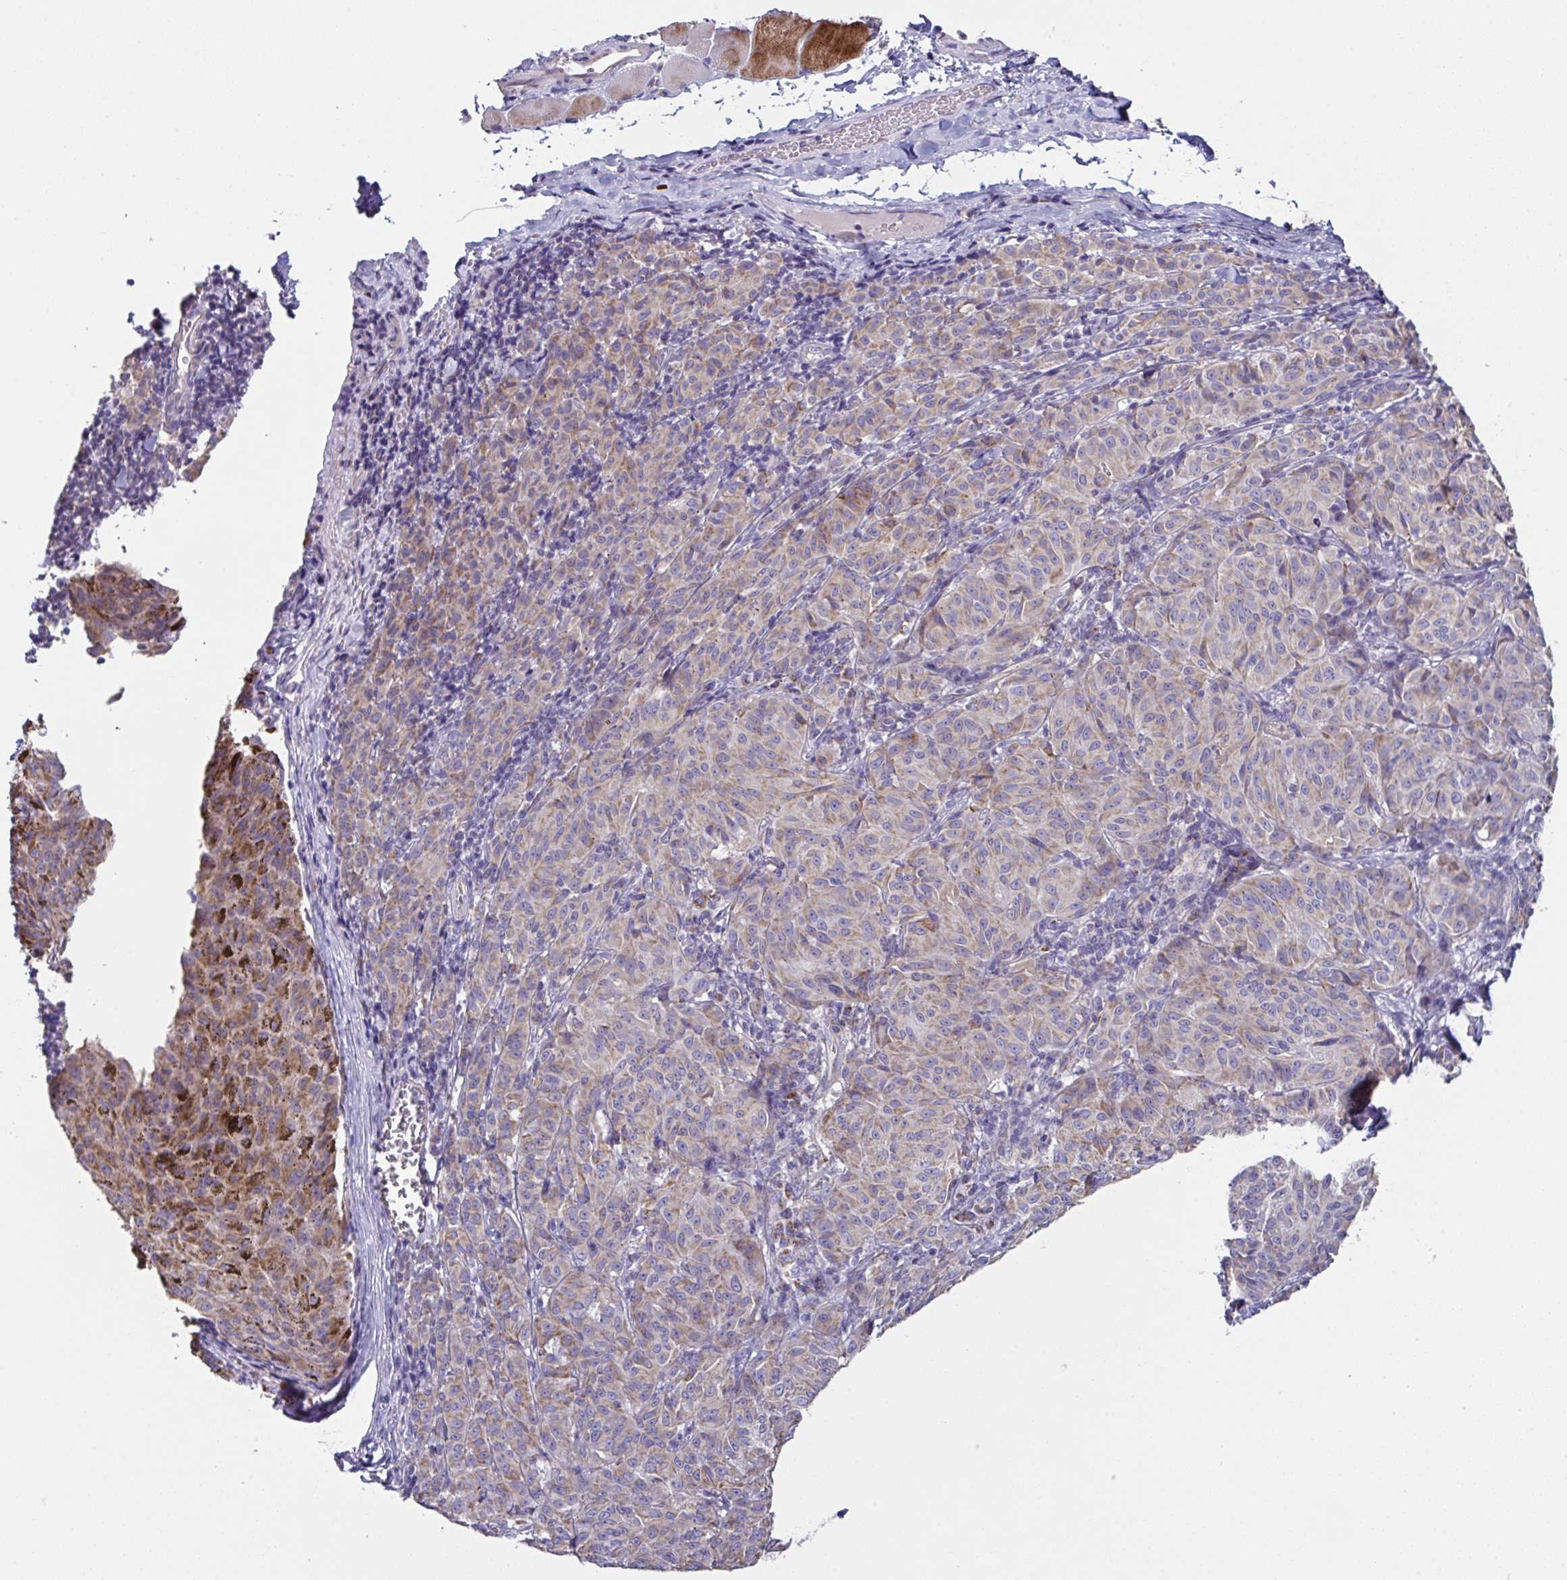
{"staining": {"intensity": "weak", "quantity": "25%-75%", "location": "cytoplasmic/membranous"}, "tissue": "melanoma", "cell_type": "Tumor cells", "image_type": "cancer", "snomed": [{"axis": "morphology", "description": "Malignant melanoma, NOS"}, {"axis": "topography", "description": "Skin"}], "caption": "About 25%-75% of tumor cells in melanoma exhibit weak cytoplasmic/membranous protein staining as visualized by brown immunohistochemical staining.", "gene": "DOK7", "patient": {"sex": "female", "age": 72}}